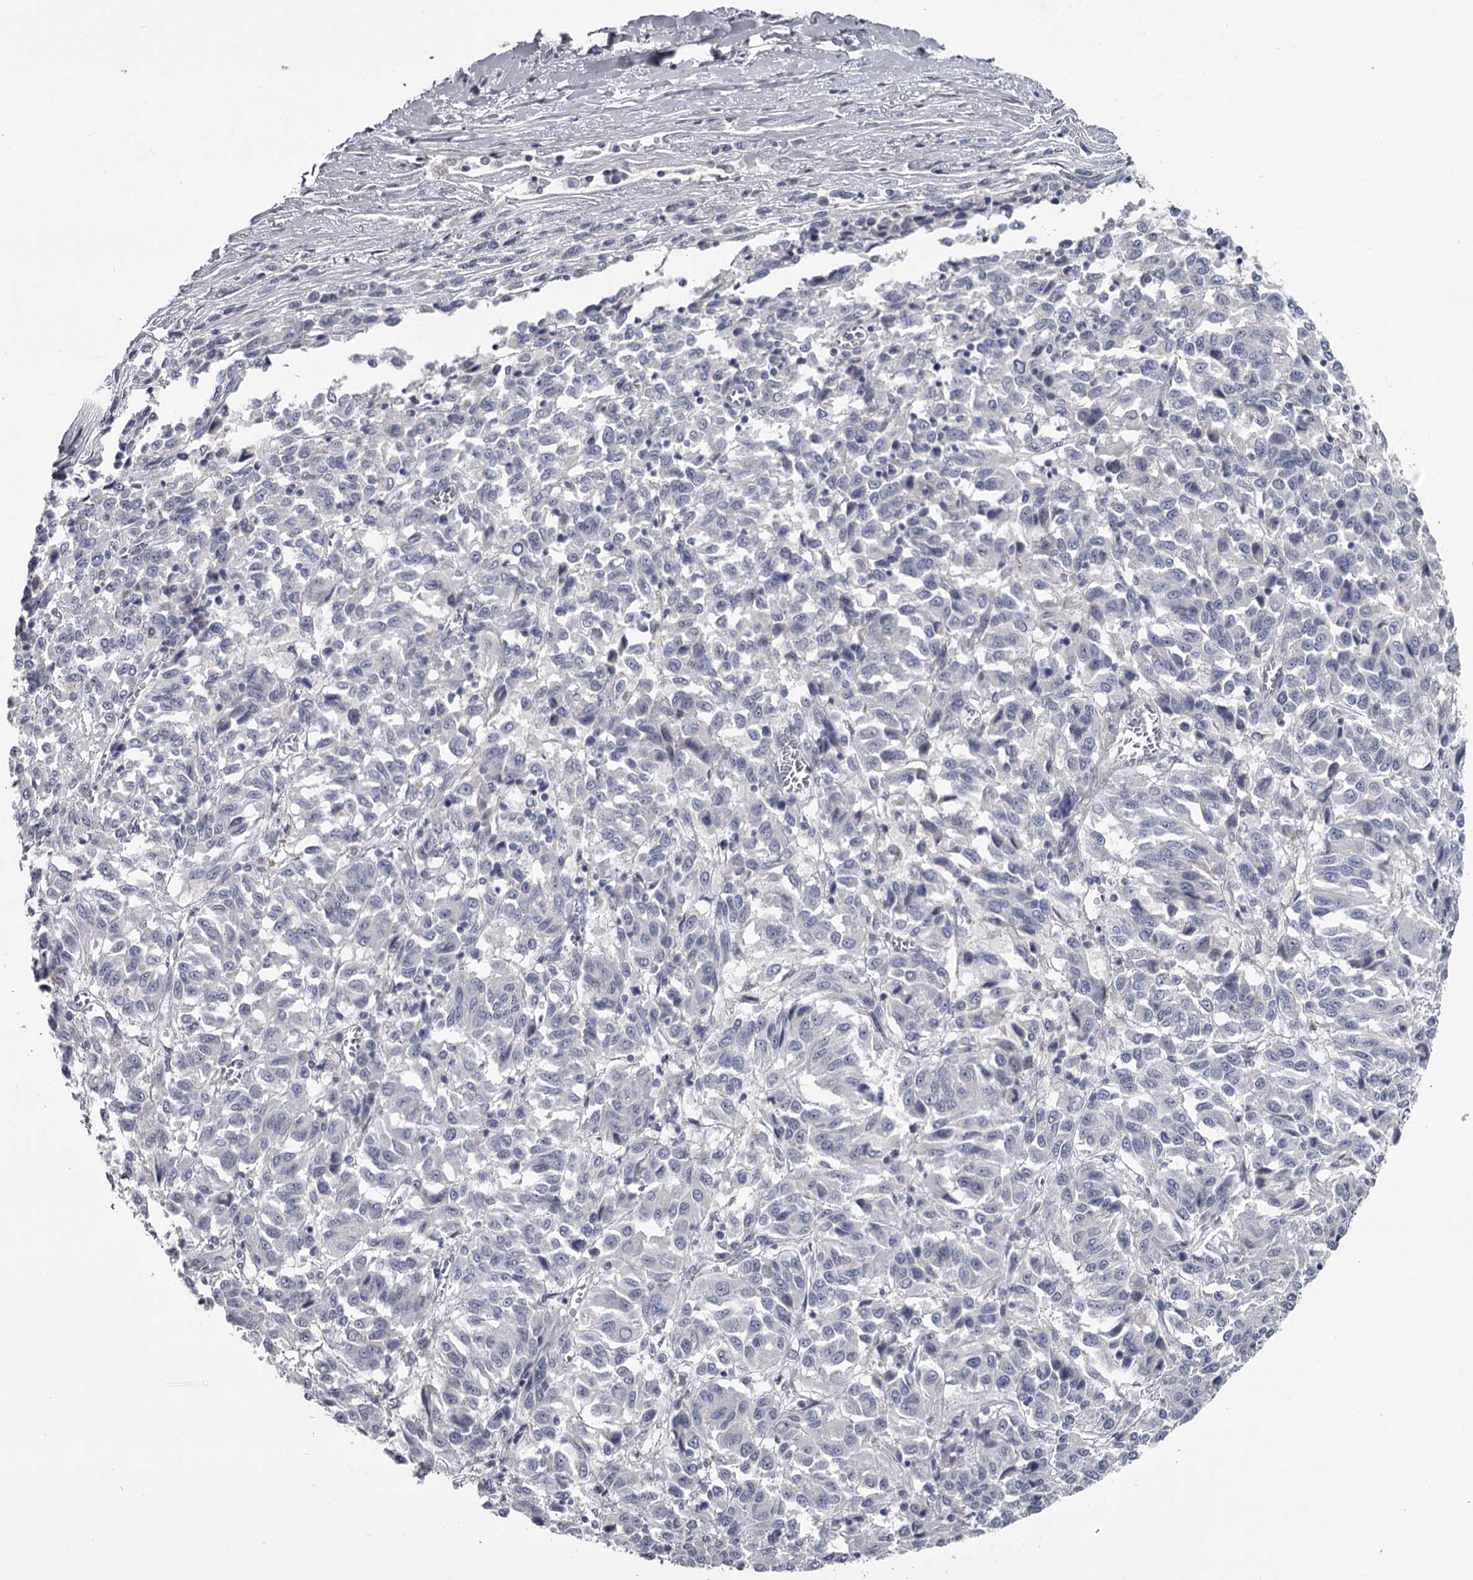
{"staining": {"intensity": "negative", "quantity": "none", "location": "none"}, "tissue": "melanoma", "cell_type": "Tumor cells", "image_type": "cancer", "snomed": [{"axis": "morphology", "description": "Malignant melanoma, Metastatic site"}, {"axis": "topography", "description": "Lung"}], "caption": "Protein analysis of melanoma displays no significant staining in tumor cells.", "gene": "DAO", "patient": {"sex": "male", "age": 64}}